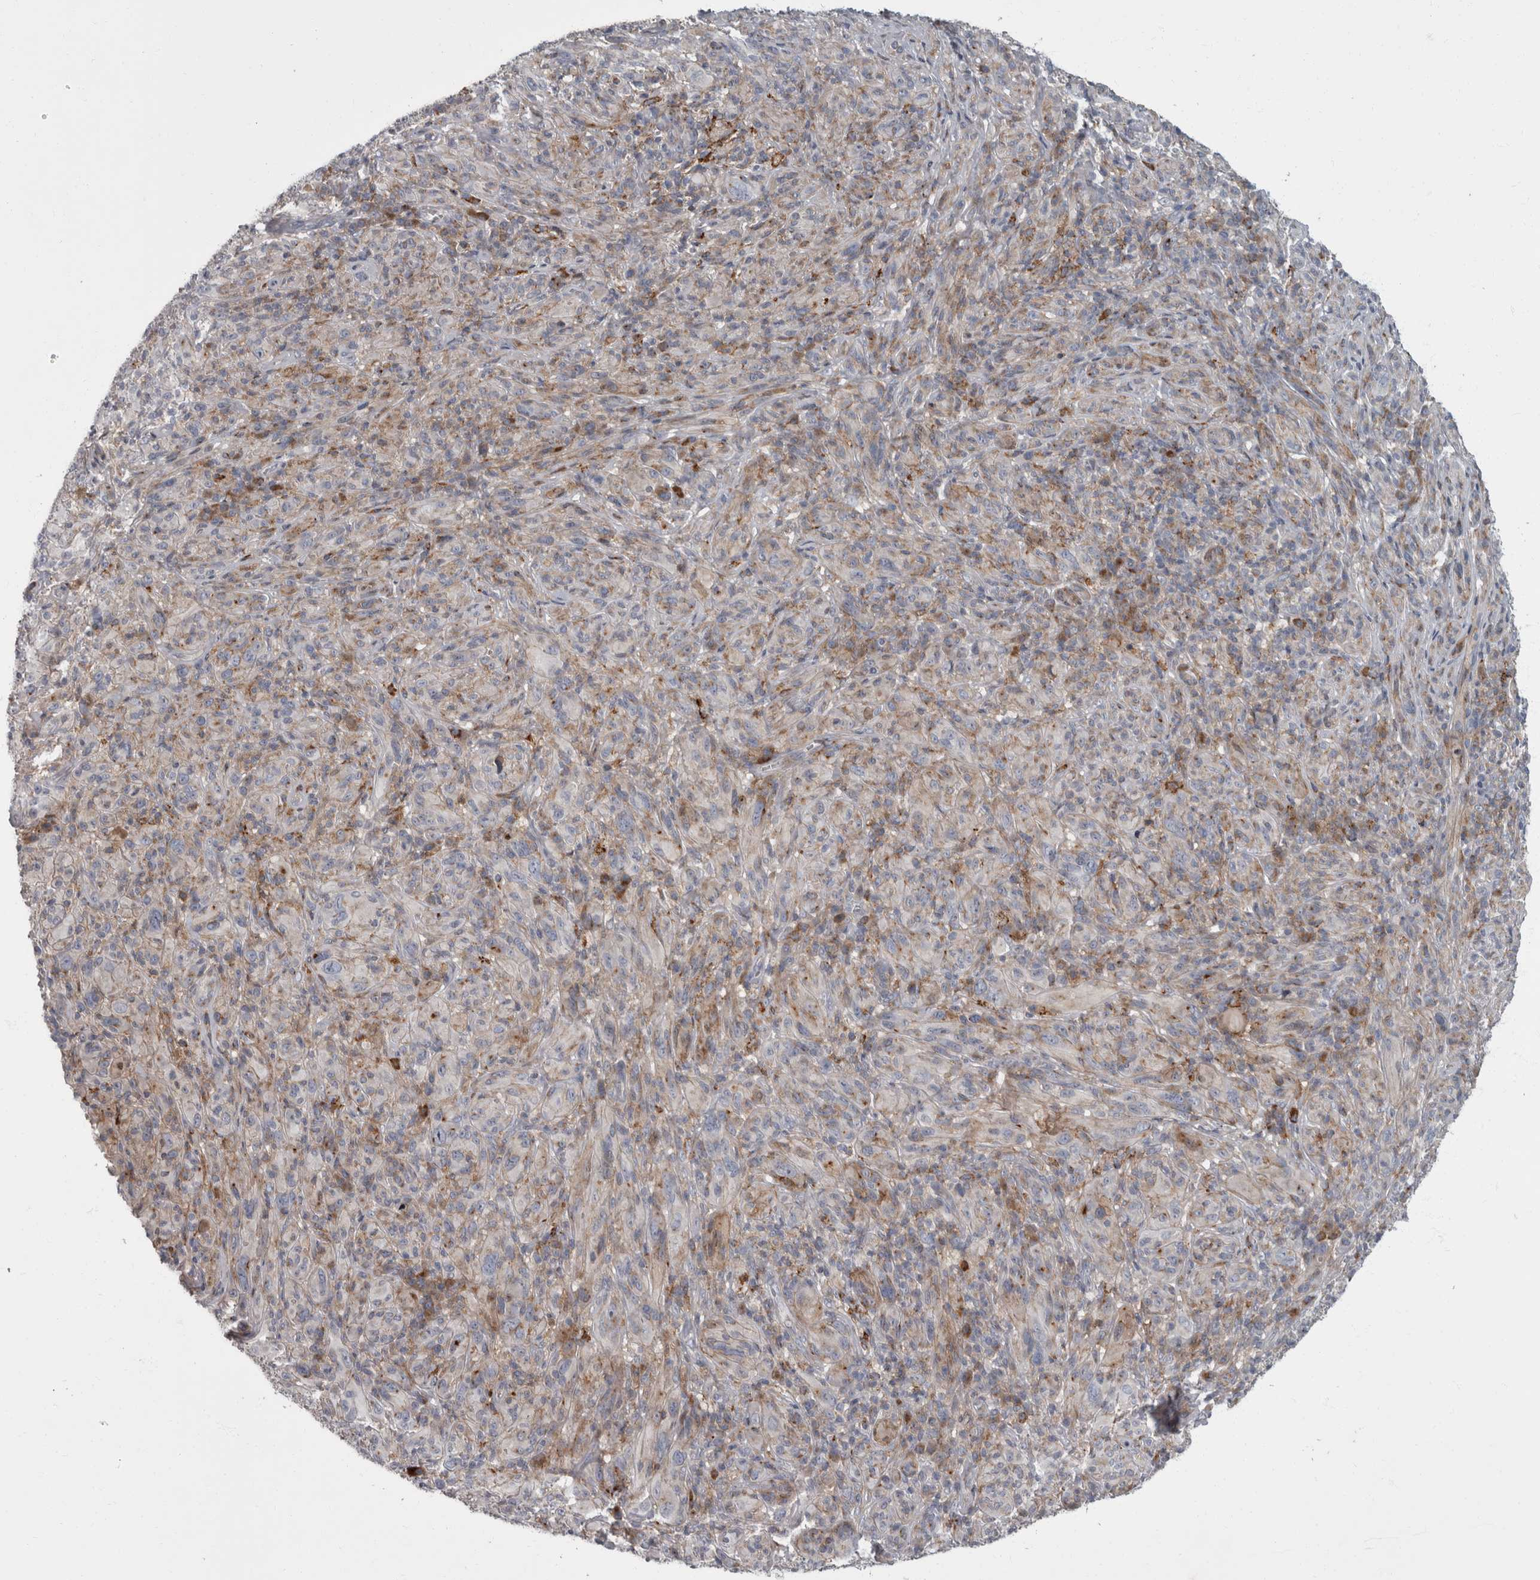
{"staining": {"intensity": "moderate", "quantity": "<25%", "location": "cytoplasmic/membranous"}, "tissue": "melanoma", "cell_type": "Tumor cells", "image_type": "cancer", "snomed": [{"axis": "morphology", "description": "Malignant melanoma, NOS"}, {"axis": "topography", "description": "Skin of head"}], "caption": "A micrograph of human malignant melanoma stained for a protein reveals moderate cytoplasmic/membranous brown staining in tumor cells.", "gene": "CDC42BPG", "patient": {"sex": "male", "age": 96}}